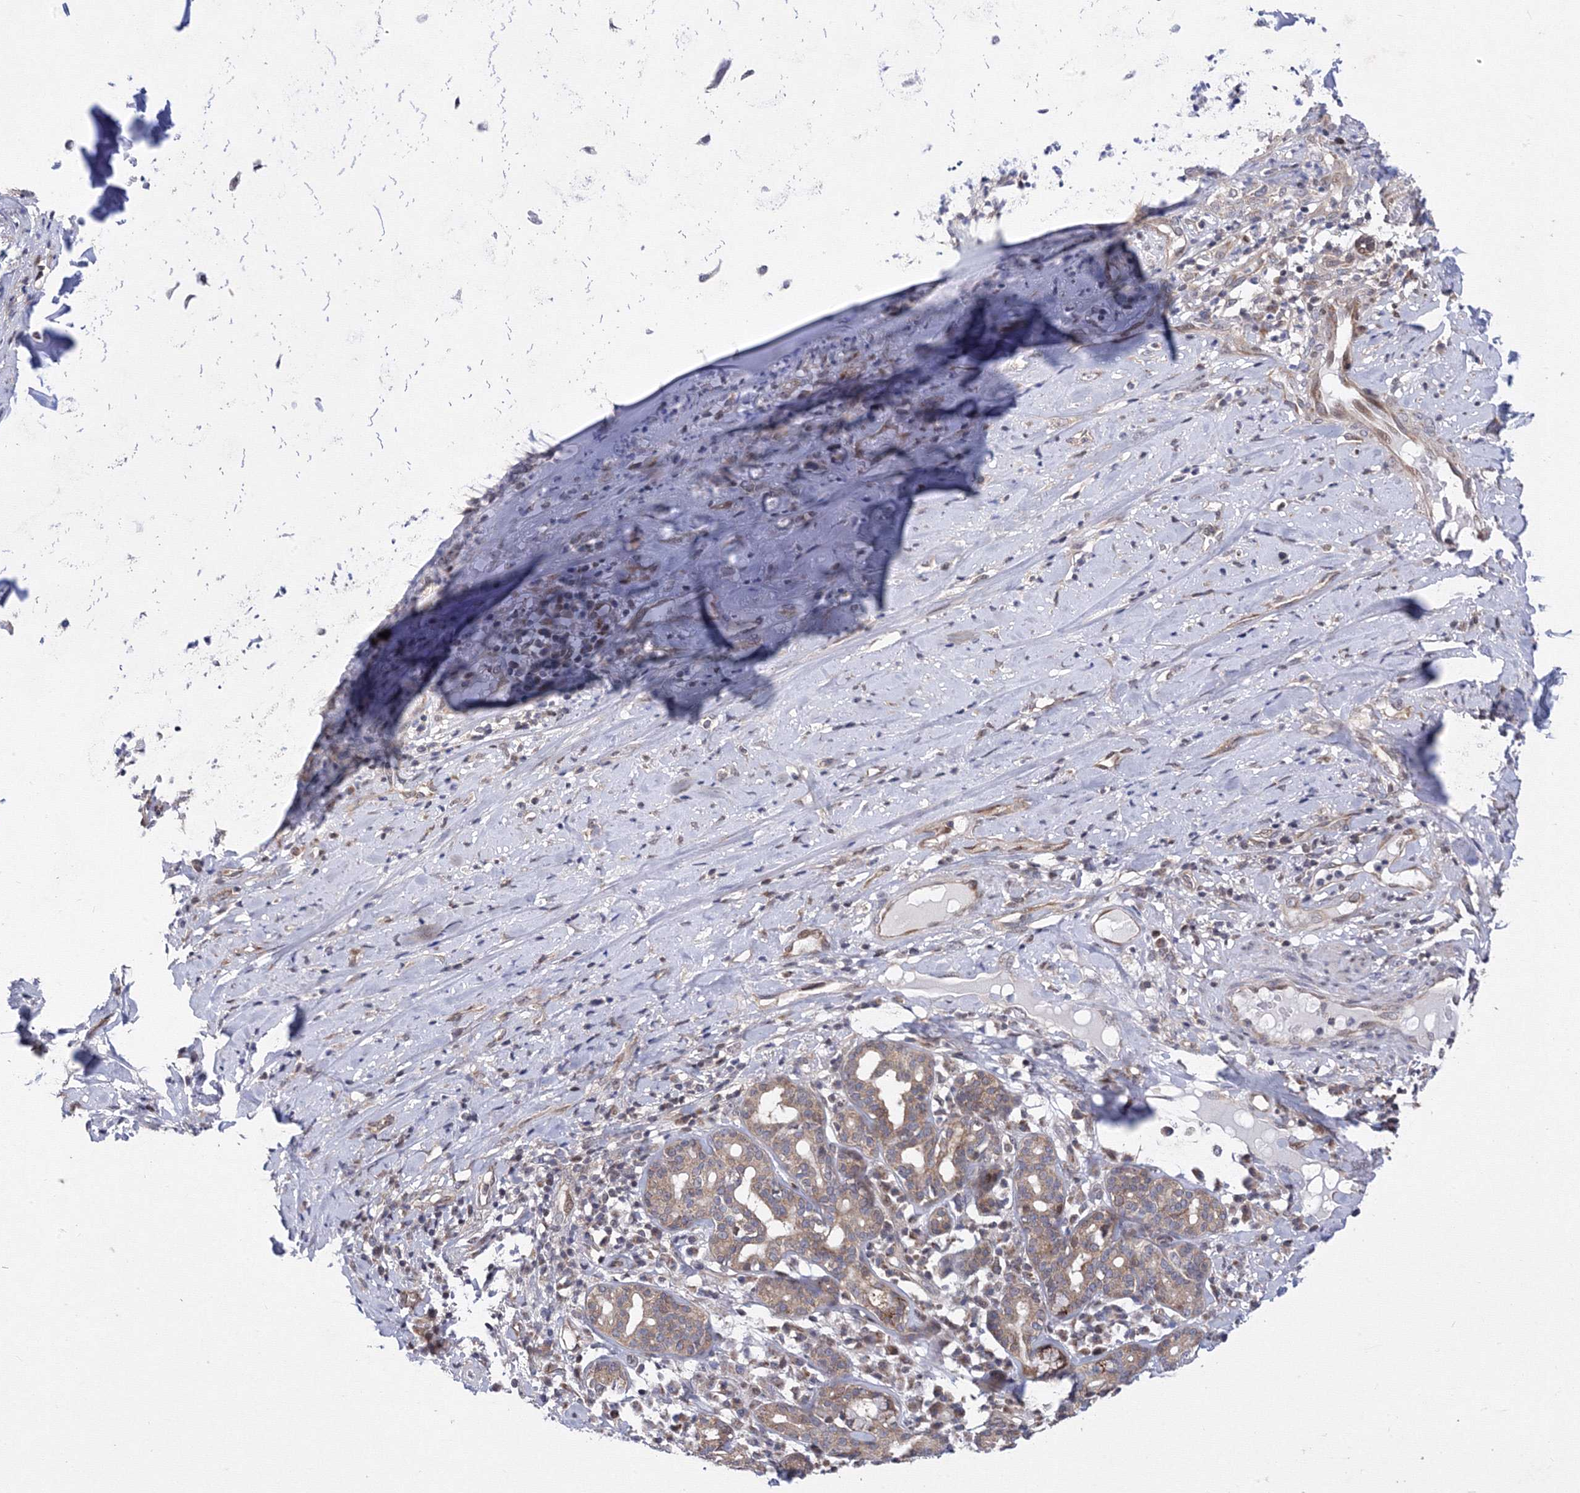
{"staining": {"intensity": "weak", "quantity": "25%-75%", "location": "cytoplasmic/membranous,nuclear"}, "tissue": "adipose tissue", "cell_type": "Adipocytes", "image_type": "normal", "snomed": [{"axis": "morphology", "description": "Normal tissue, NOS"}, {"axis": "morphology", "description": "Basal cell carcinoma"}, {"axis": "topography", "description": "Cartilage tissue"}, {"axis": "topography", "description": "Nasopharynx"}, {"axis": "topography", "description": "Oral tissue"}], "caption": "Adipocytes exhibit weak cytoplasmic/membranous,nuclear staining in about 25%-75% of cells in normal adipose tissue. (brown staining indicates protein expression, while blue staining denotes nuclei).", "gene": "GPN1", "patient": {"sex": "female", "age": 77}}